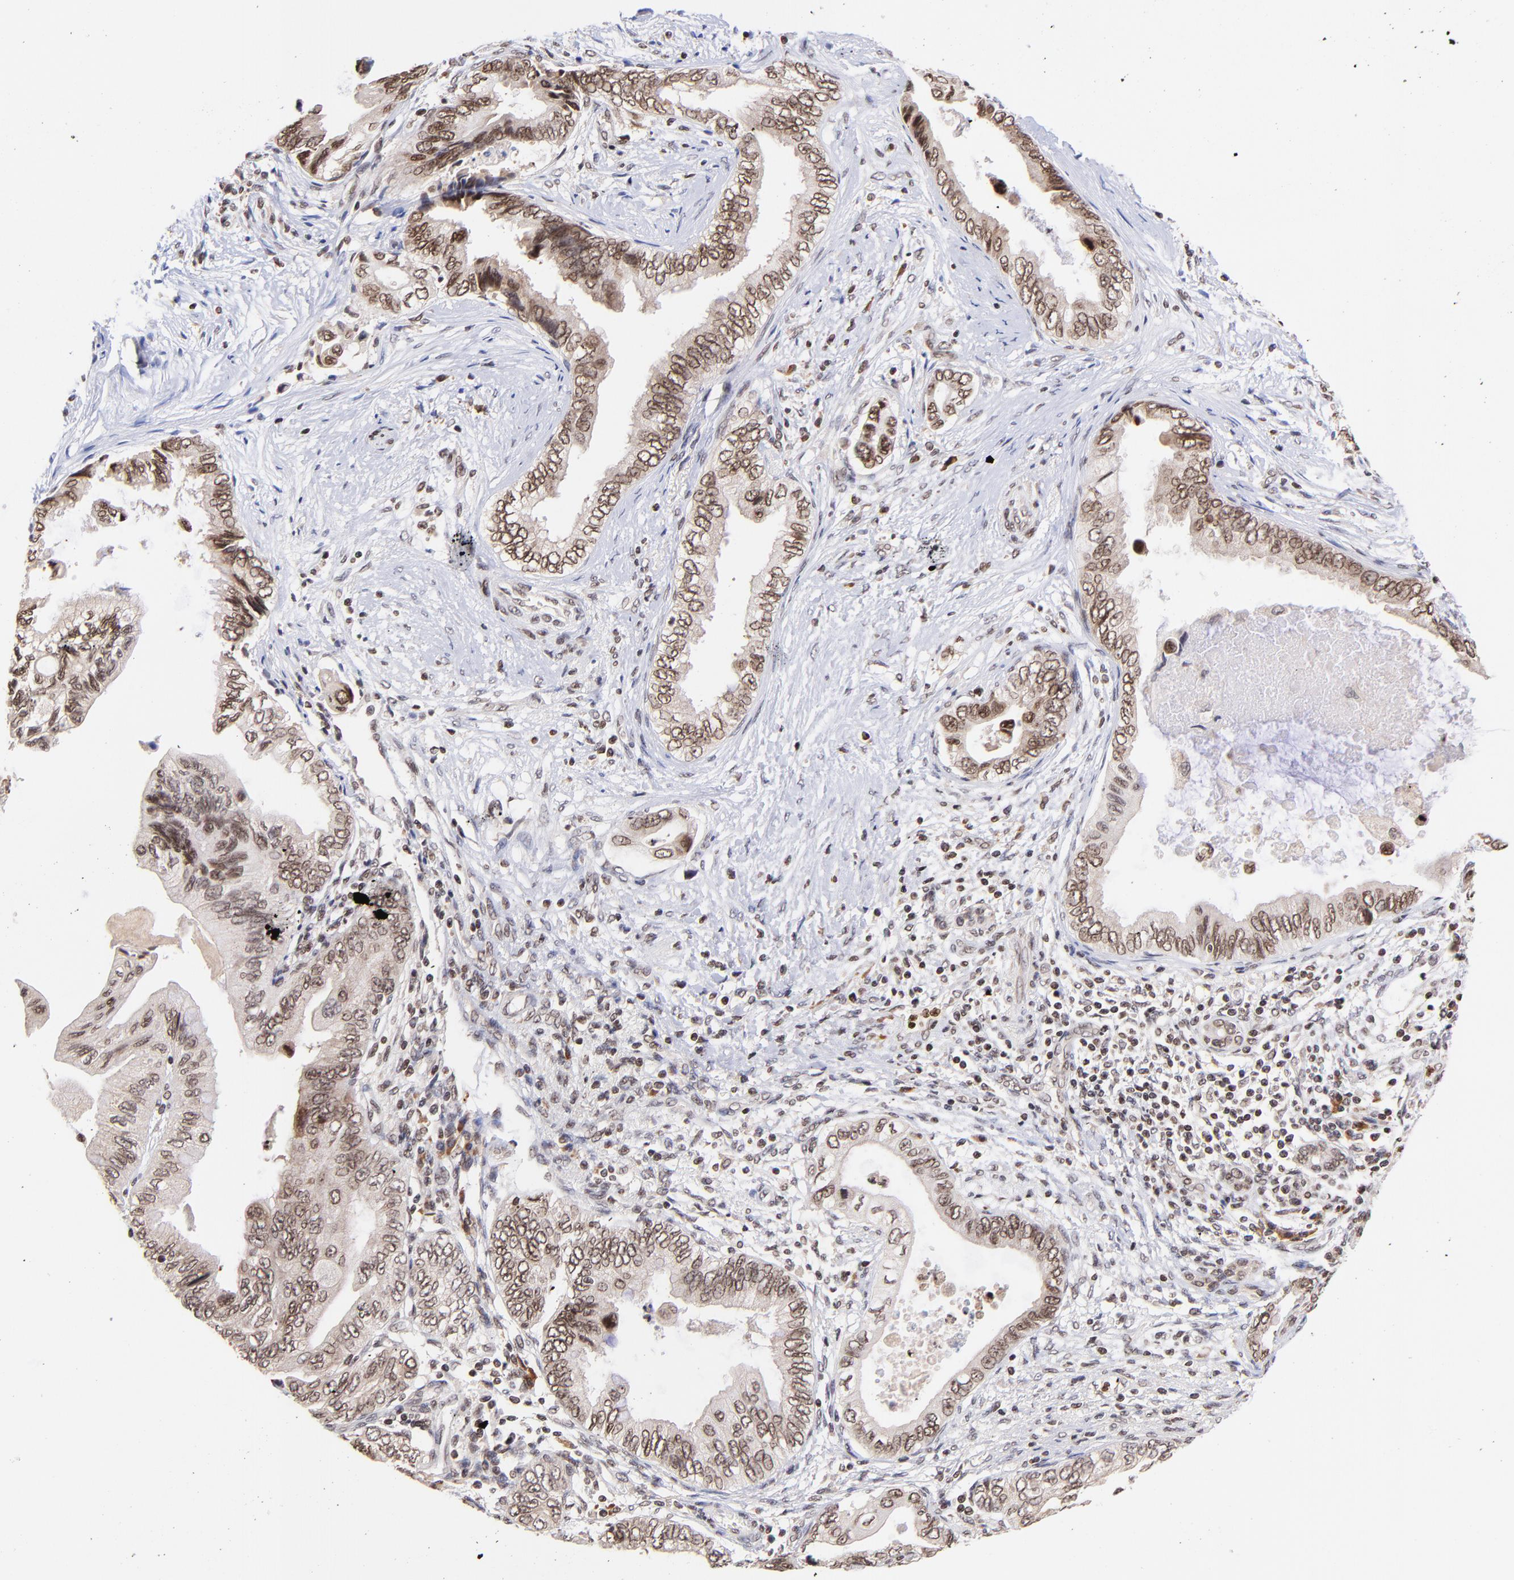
{"staining": {"intensity": "moderate", "quantity": ">75%", "location": "cytoplasmic/membranous,nuclear"}, "tissue": "pancreatic cancer", "cell_type": "Tumor cells", "image_type": "cancer", "snomed": [{"axis": "morphology", "description": "Adenocarcinoma, NOS"}, {"axis": "topography", "description": "Pancreas"}], "caption": "Adenocarcinoma (pancreatic) stained with DAB (3,3'-diaminobenzidine) immunohistochemistry shows medium levels of moderate cytoplasmic/membranous and nuclear expression in approximately >75% of tumor cells.", "gene": "WDR25", "patient": {"sex": "female", "age": 66}}